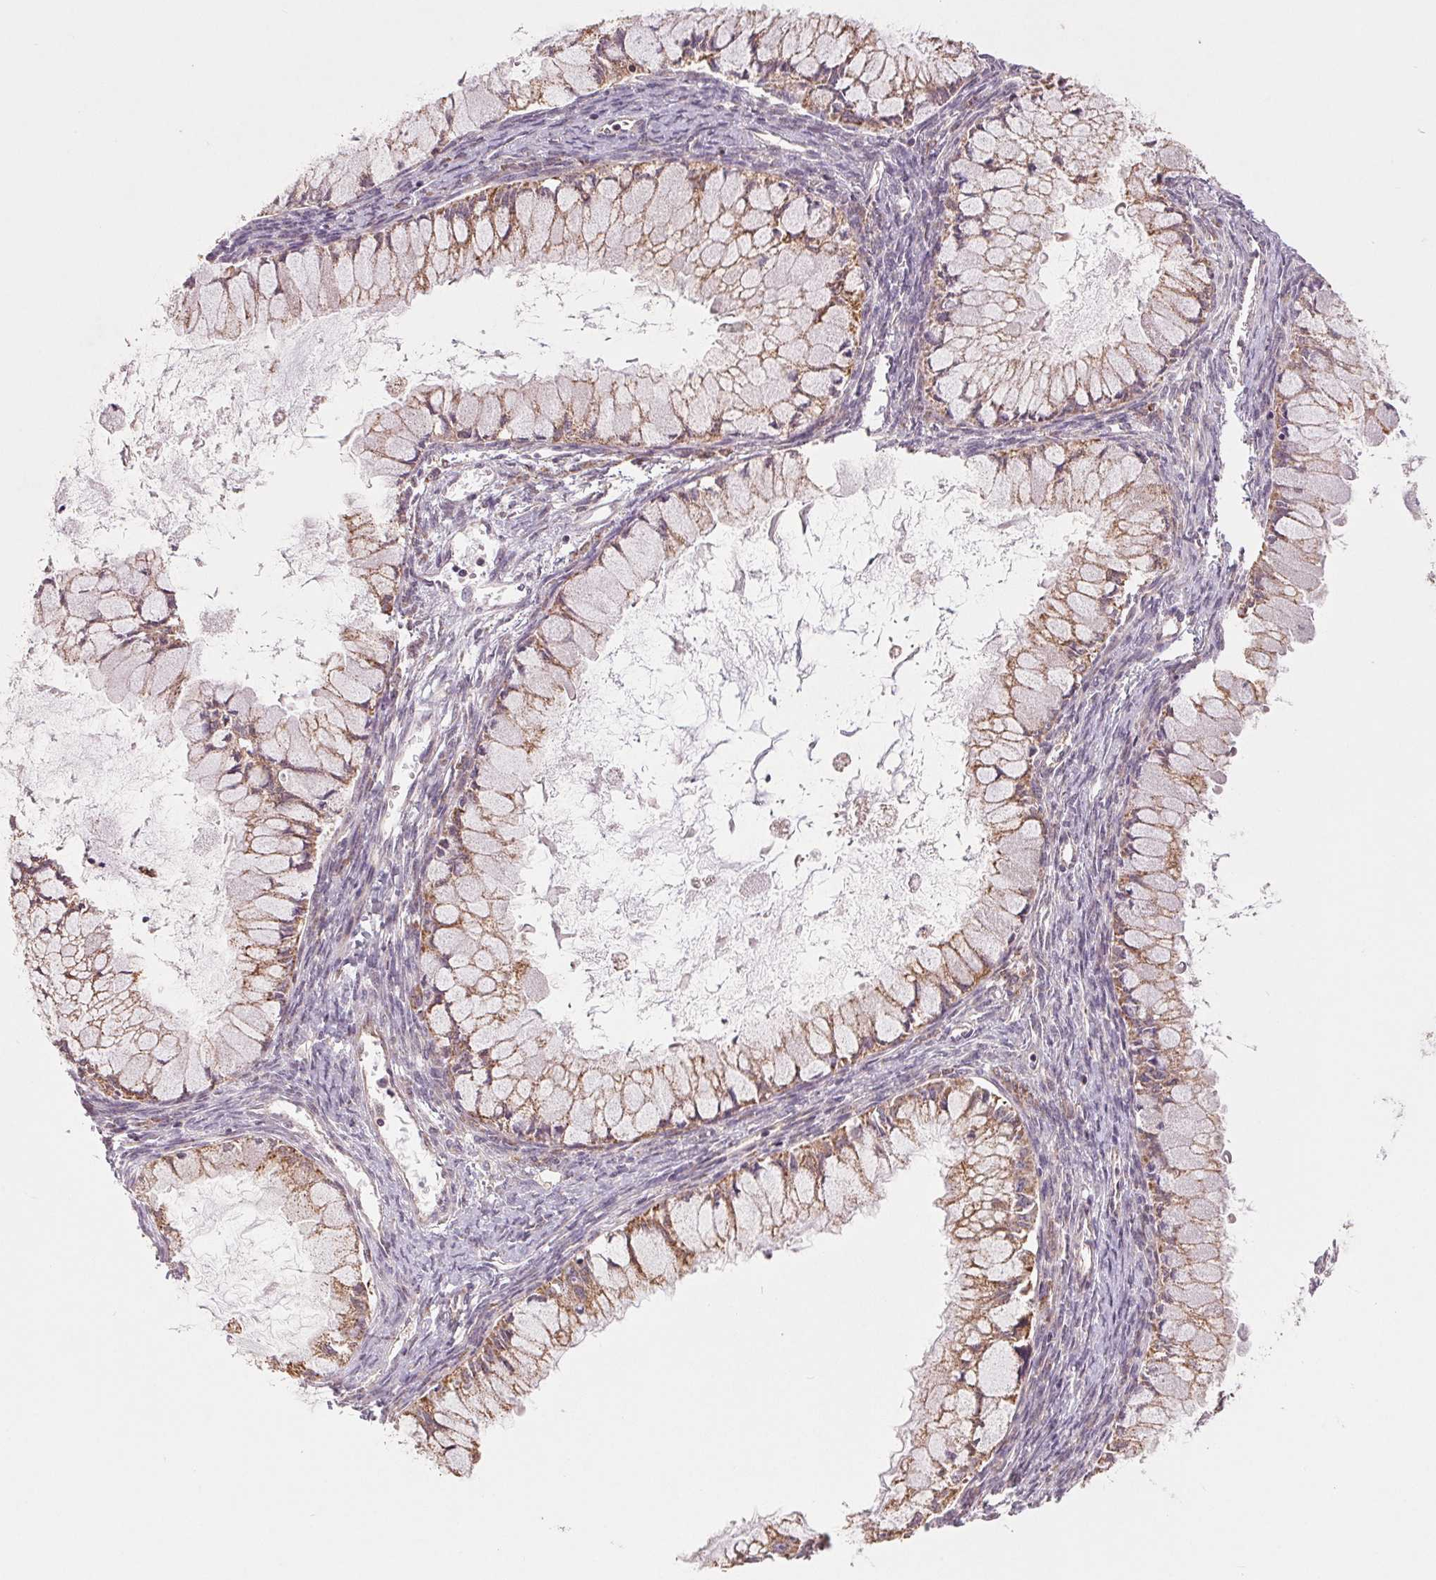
{"staining": {"intensity": "moderate", "quantity": ">75%", "location": "cytoplasmic/membranous"}, "tissue": "ovarian cancer", "cell_type": "Tumor cells", "image_type": "cancer", "snomed": [{"axis": "morphology", "description": "Cystadenocarcinoma, mucinous, NOS"}, {"axis": "topography", "description": "Ovary"}], "caption": "Human ovarian cancer stained for a protein (brown) shows moderate cytoplasmic/membranous positive expression in about >75% of tumor cells.", "gene": "MAP3K5", "patient": {"sex": "female", "age": 34}}